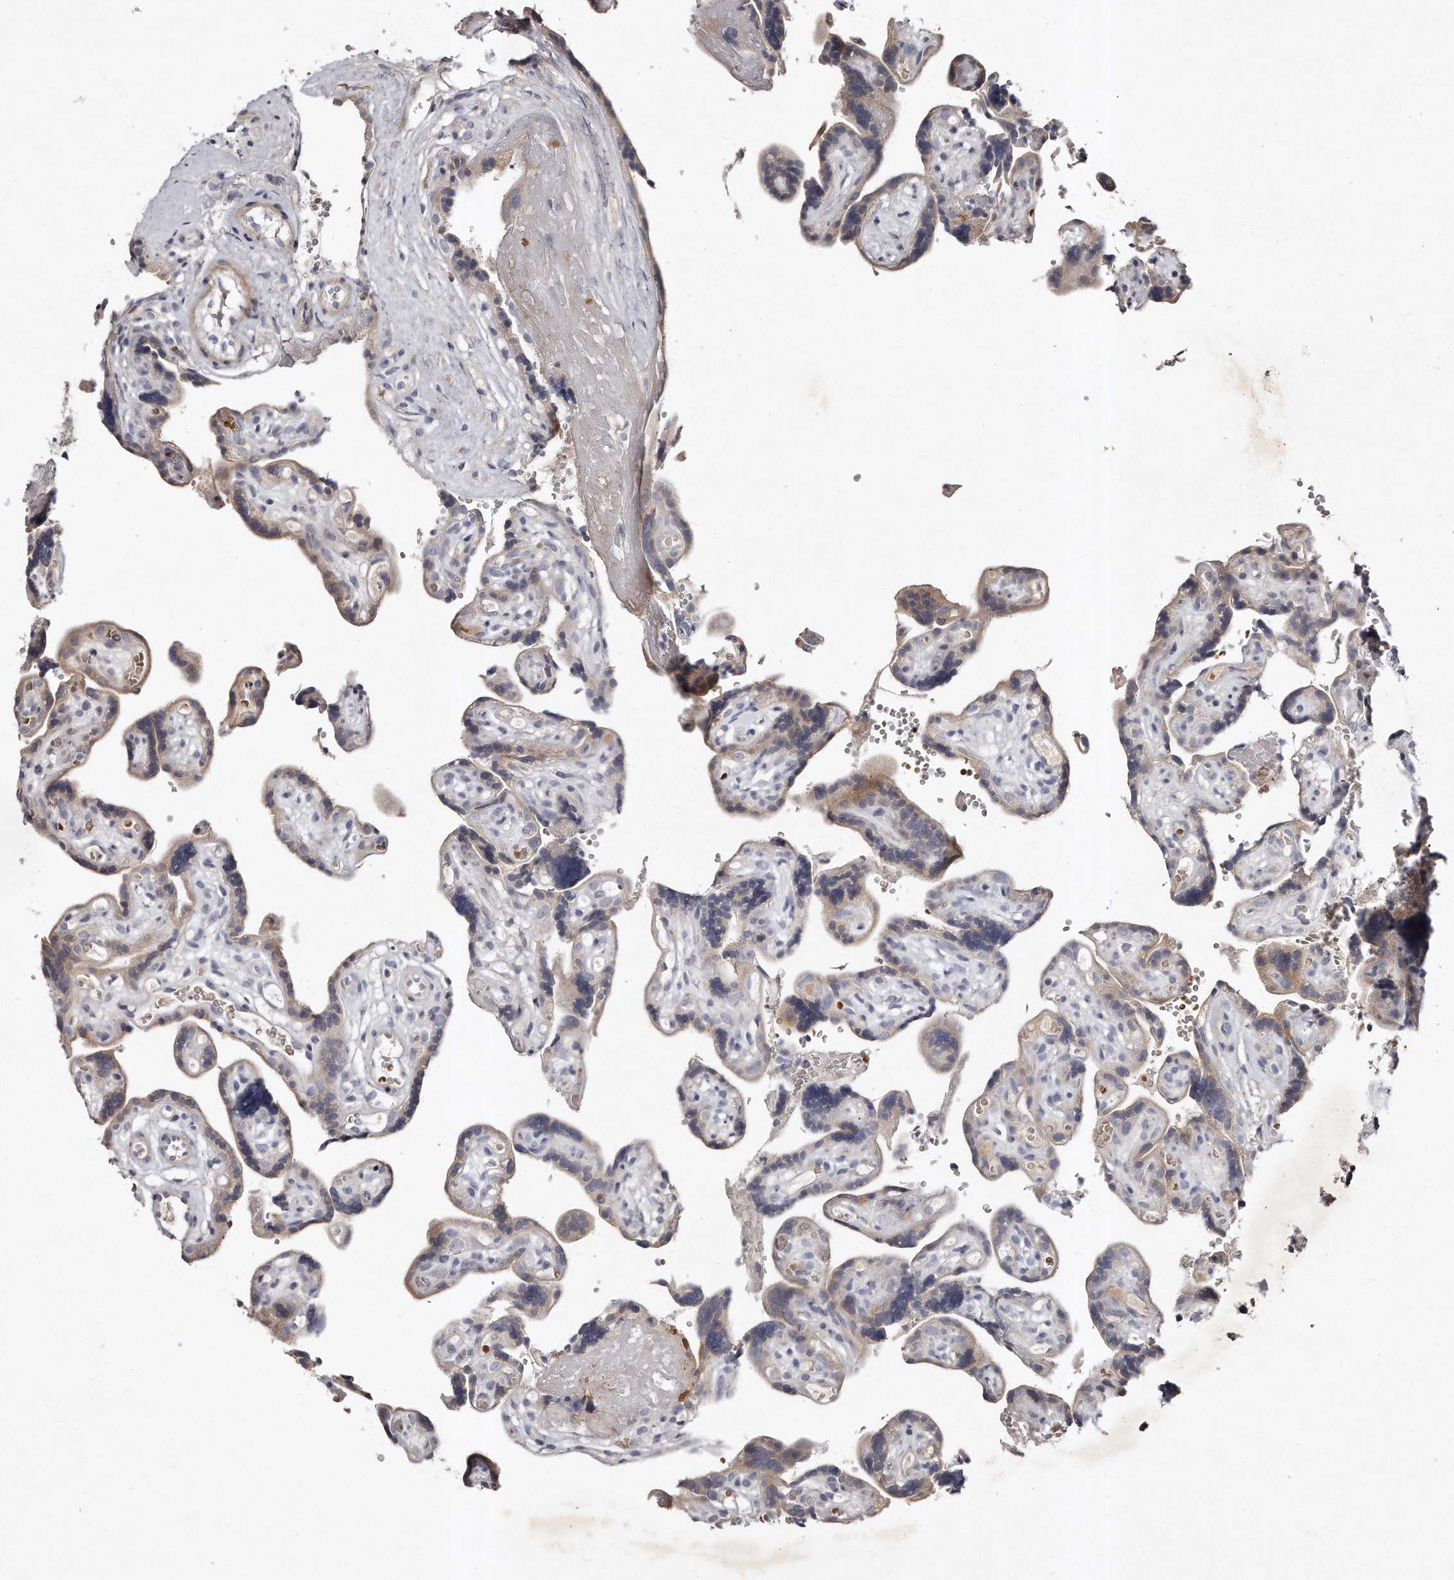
{"staining": {"intensity": "negative", "quantity": "none", "location": "none"}, "tissue": "placenta", "cell_type": "Decidual cells", "image_type": "normal", "snomed": [{"axis": "morphology", "description": "Normal tissue, NOS"}, {"axis": "topography", "description": "Placenta"}], "caption": "Decidual cells show no significant expression in benign placenta.", "gene": "TECR", "patient": {"sex": "female", "age": 30}}